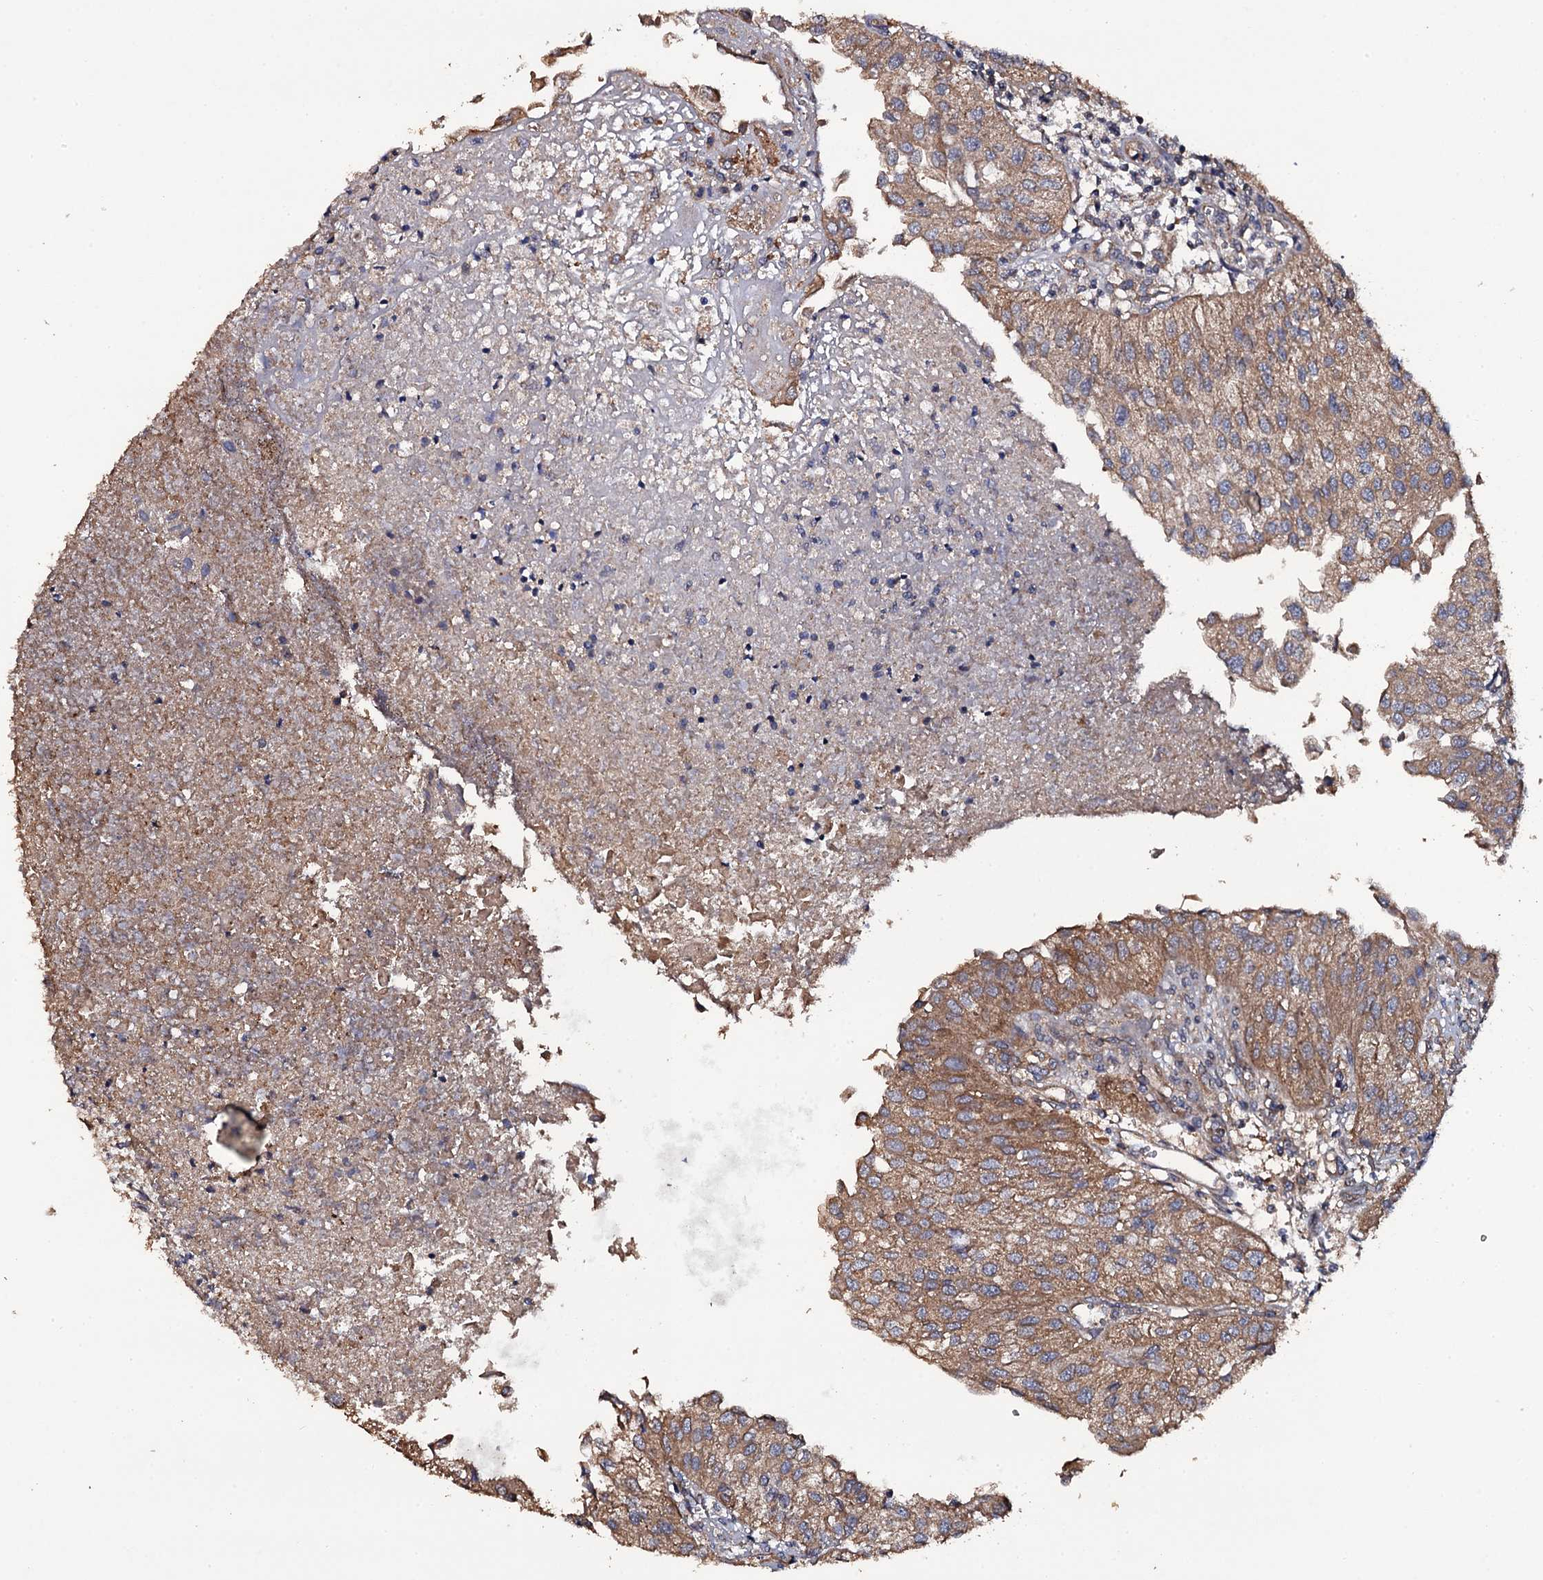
{"staining": {"intensity": "moderate", "quantity": ">75%", "location": "cytoplasmic/membranous"}, "tissue": "urothelial cancer", "cell_type": "Tumor cells", "image_type": "cancer", "snomed": [{"axis": "morphology", "description": "Urothelial carcinoma, Low grade"}, {"axis": "topography", "description": "Urinary bladder"}], "caption": "DAB (3,3'-diaminobenzidine) immunohistochemical staining of human urothelial cancer displays moderate cytoplasmic/membranous protein staining in approximately >75% of tumor cells.", "gene": "TTC23", "patient": {"sex": "female", "age": 89}}